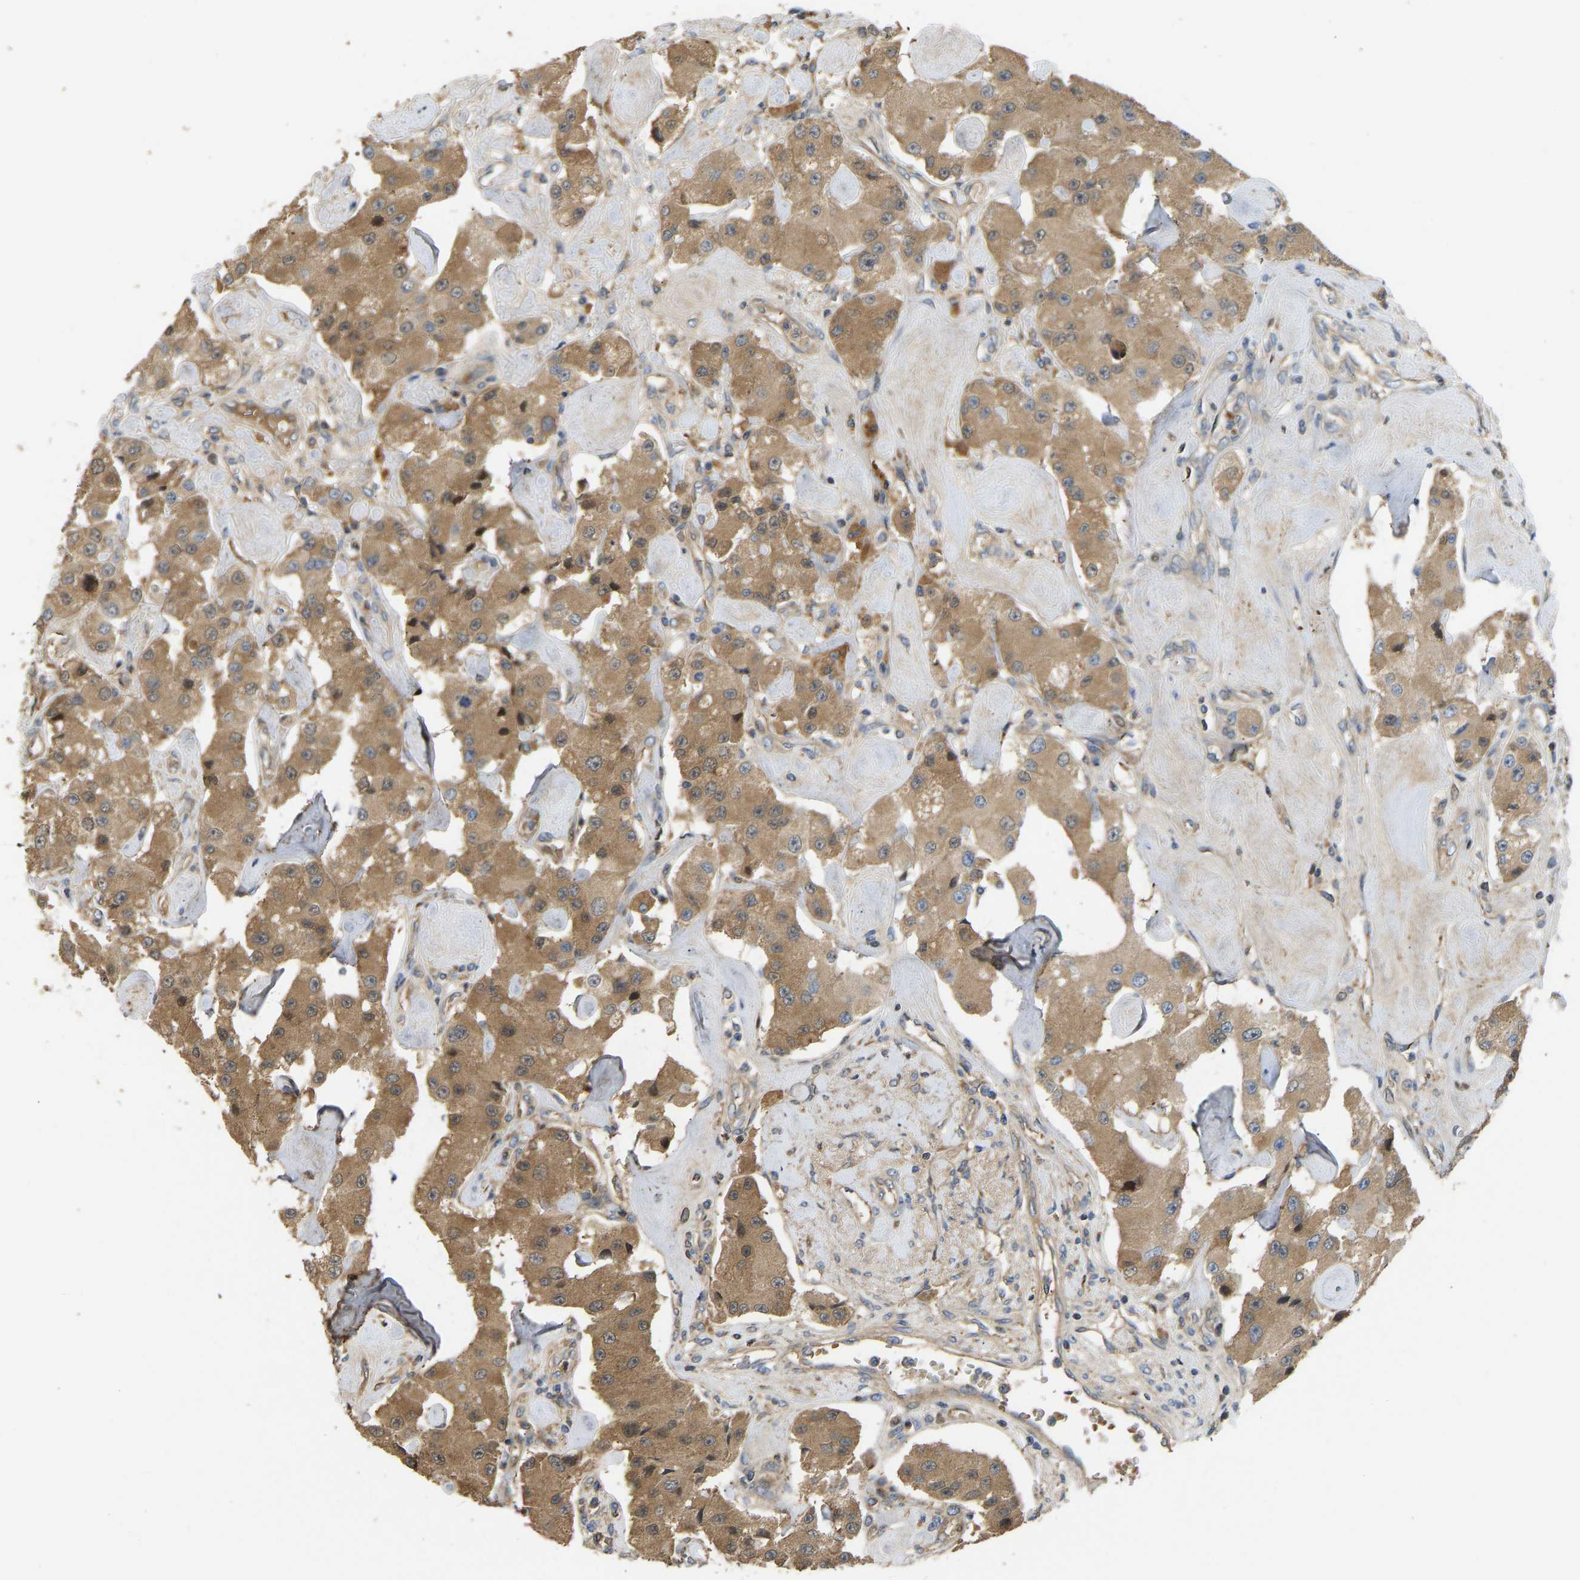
{"staining": {"intensity": "moderate", "quantity": ">75%", "location": "cytoplasmic/membranous"}, "tissue": "carcinoid", "cell_type": "Tumor cells", "image_type": "cancer", "snomed": [{"axis": "morphology", "description": "Carcinoid, malignant, NOS"}, {"axis": "topography", "description": "Pancreas"}], "caption": "The histopathology image reveals a brown stain indicating the presence of a protein in the cytoplasmic/membranous of tumor cells in carcinoid.", "gene": "VCPKMT", "patient": {"sex": "male", "age": 41}}